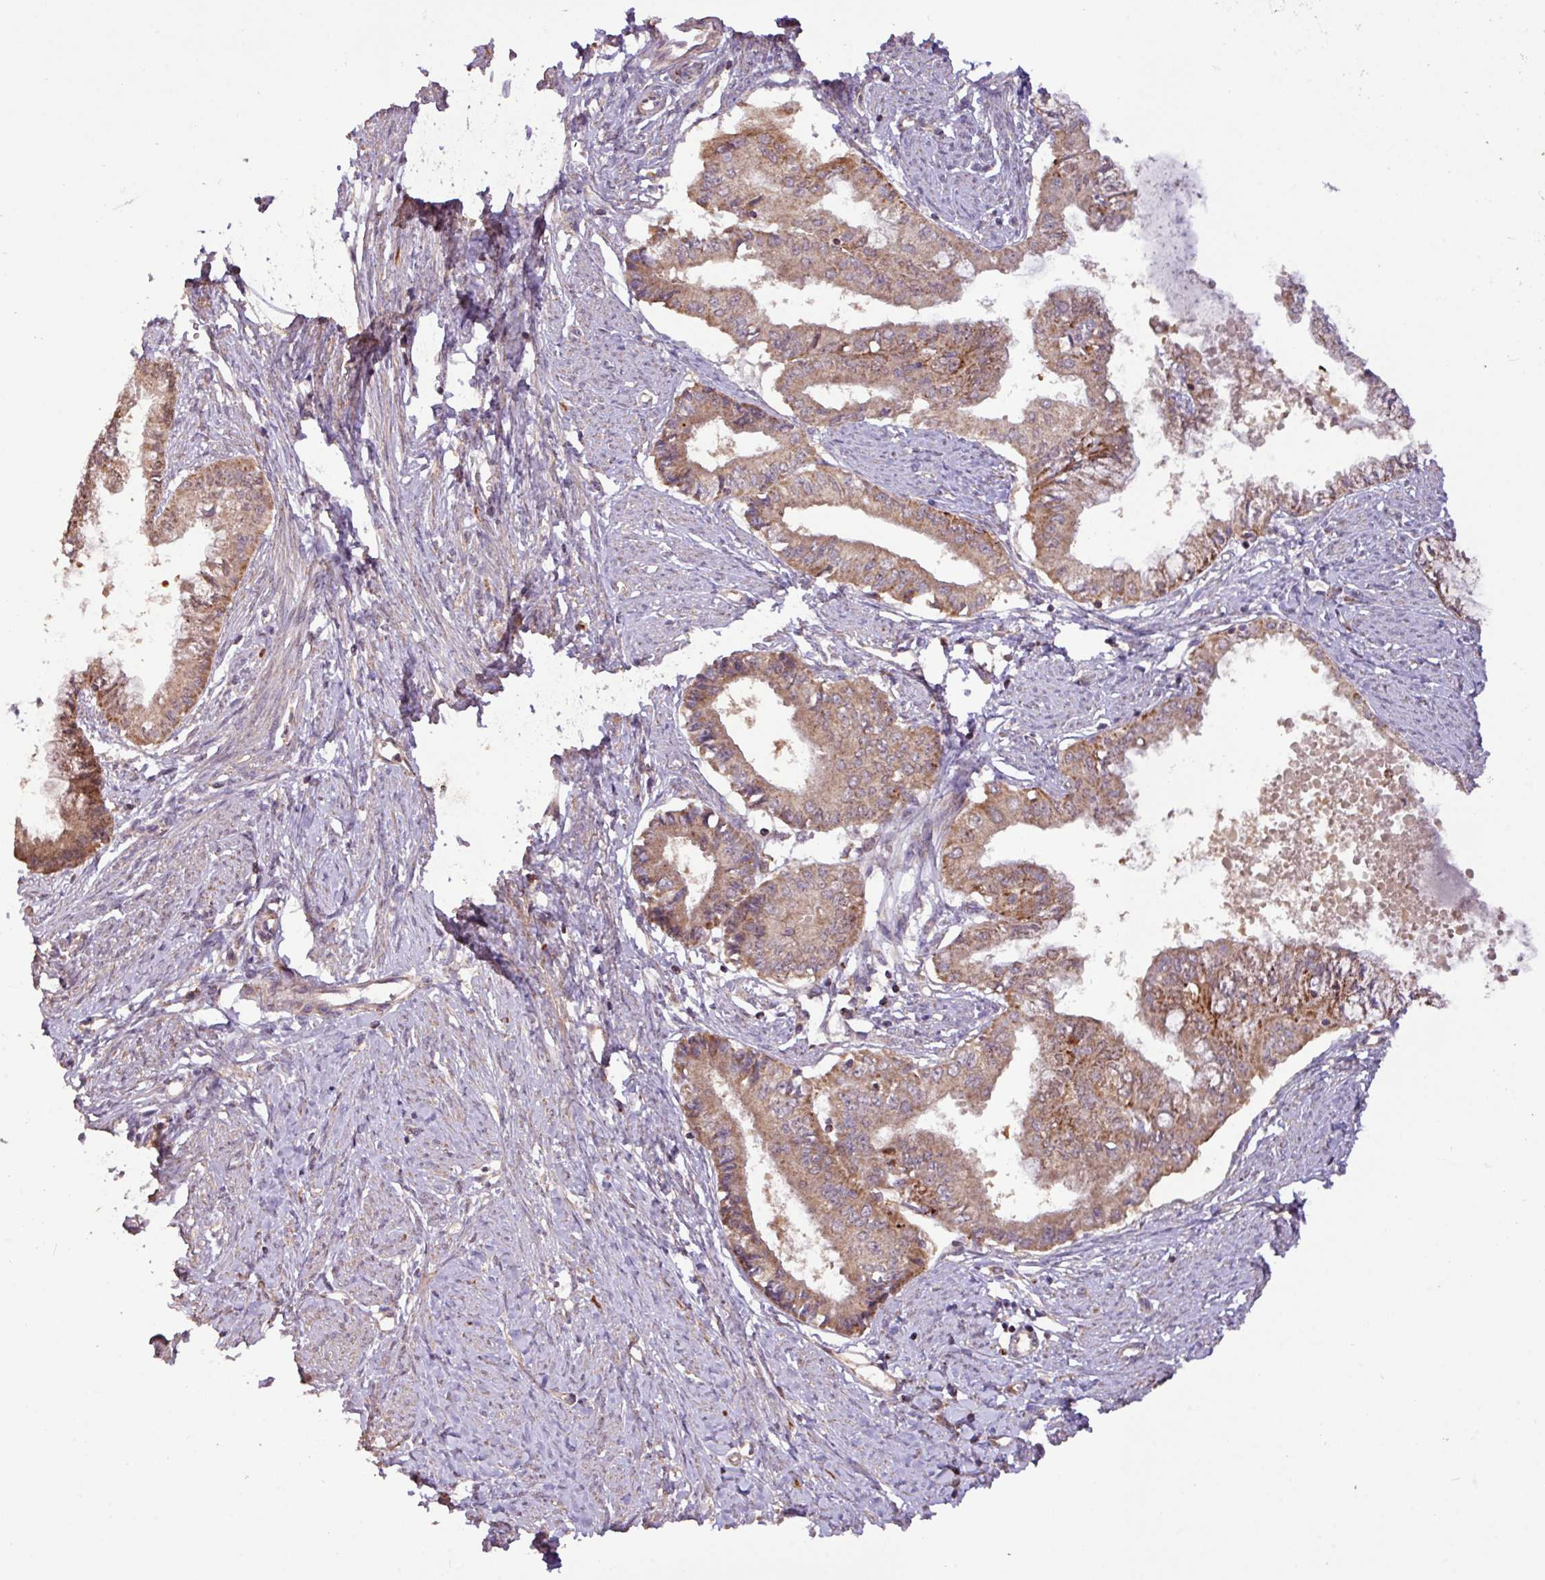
{"staining": {"intensity": "moderate", "quantity": ">75%", "location": "cytoplasmic/membranous"}, "tissue": "endometrial cancer", "cell_type": "Tumor cells", "image_type": "cancer", "snomed": [{"axis": "morphology", "description": "Adenocarcinoma, NOS"}, {"axis": "topography", "description": "Endometrium"}], "caption": "The photomicrograph exhibits a brown stain indicating the presence of a protein in the cytoplasmic/membranous of tumor cells in endometrial cancer.", "gene": "YPEL3", "patient": {"sex": "female", "age": 76}}